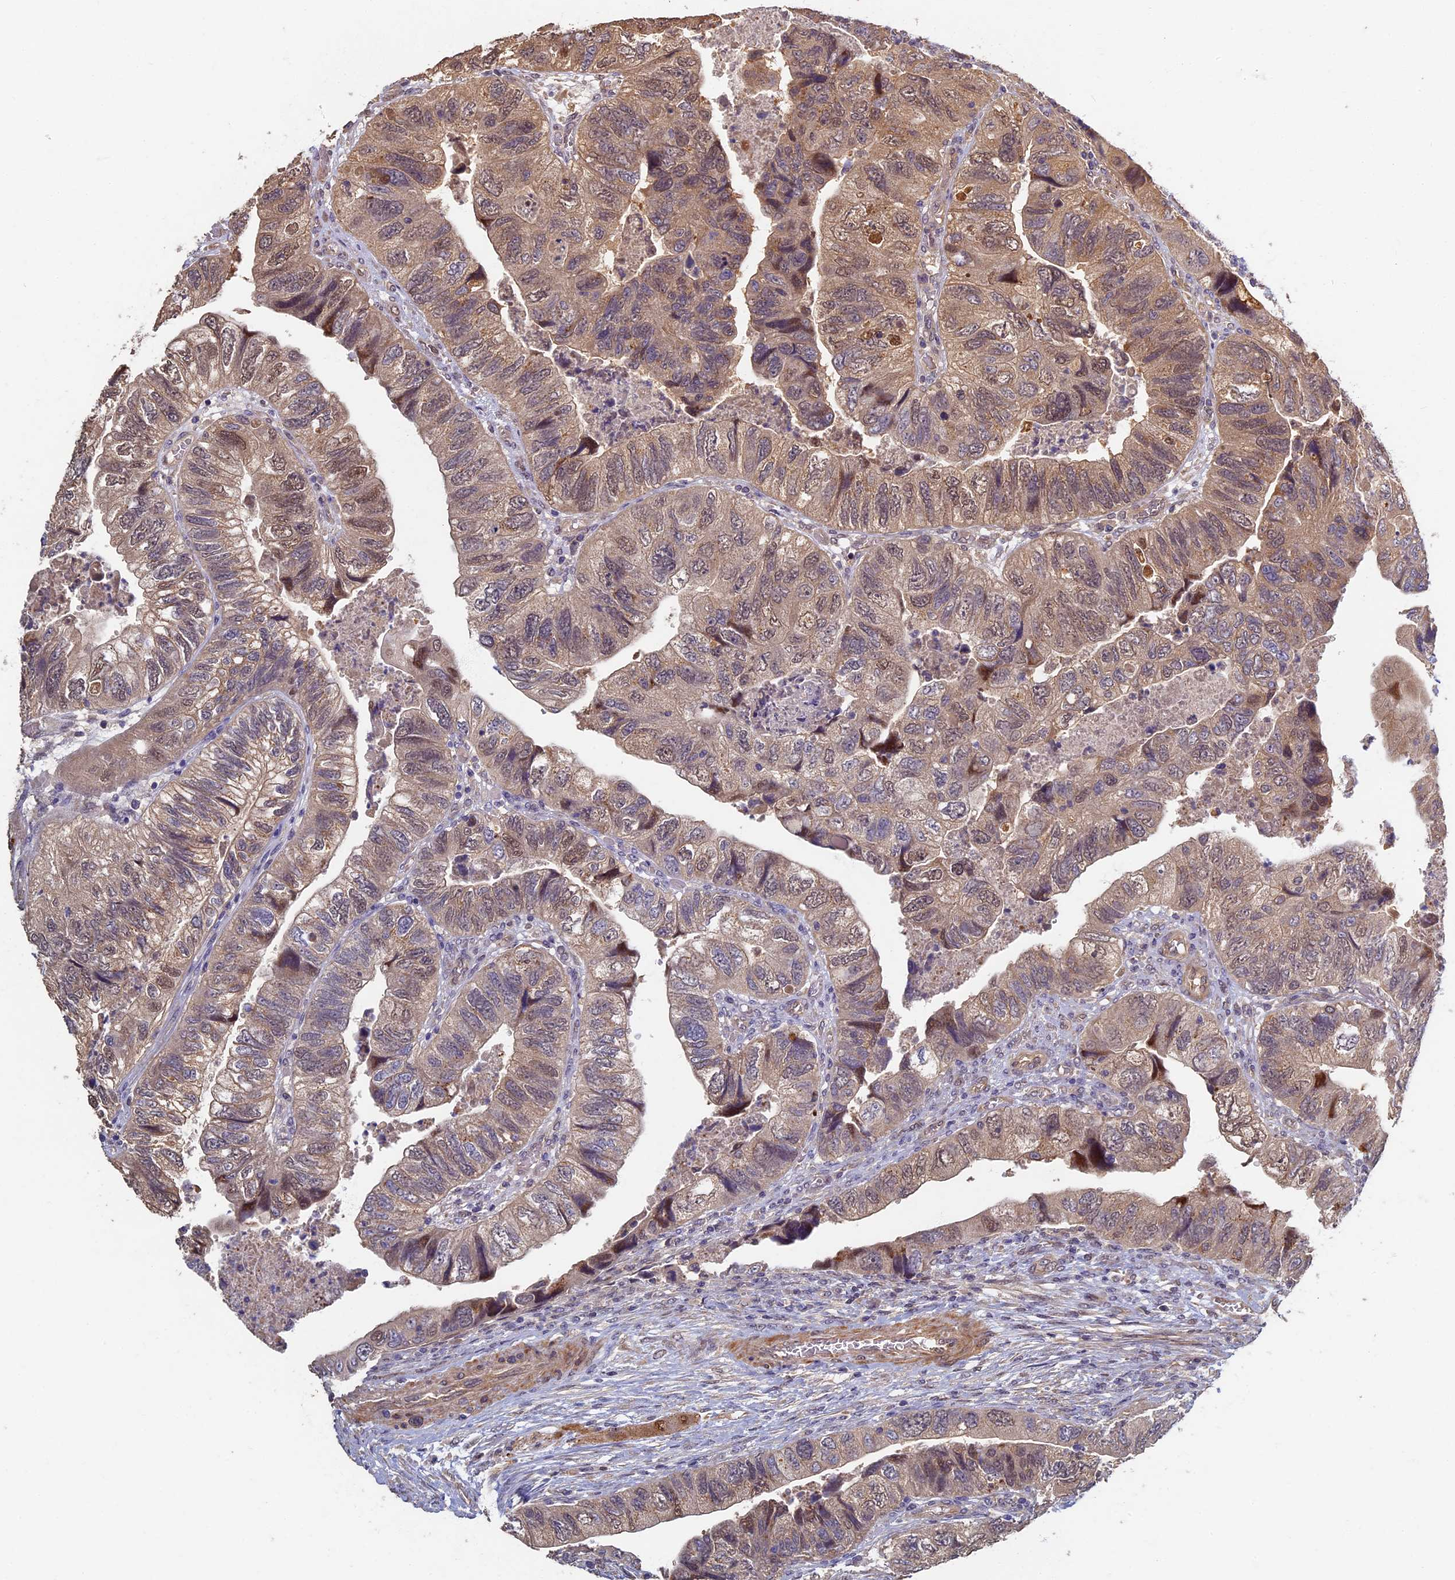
{"staining": {"intensity": "moderate", "quantity": "25%-75%", "location": "cytoplasmic/membranous,nuclear"}, "tissue": "colorectal cancer", "cell_type": "Tumor cells", "image_type": "cancer", "snomed": [{"axis": "morphology", "description": "Adenocarcinoma, NOS"}, {"axis": "topography", "description": "Rectum"}], "caption": "This is an image of IHC staining of colorectal cancer, which shows moderate expression in the cytoplasmic/membranous and nuclear of tumor cells.", "gene": "RSPH3", "patient": {"sex": "male", "age": 63}}